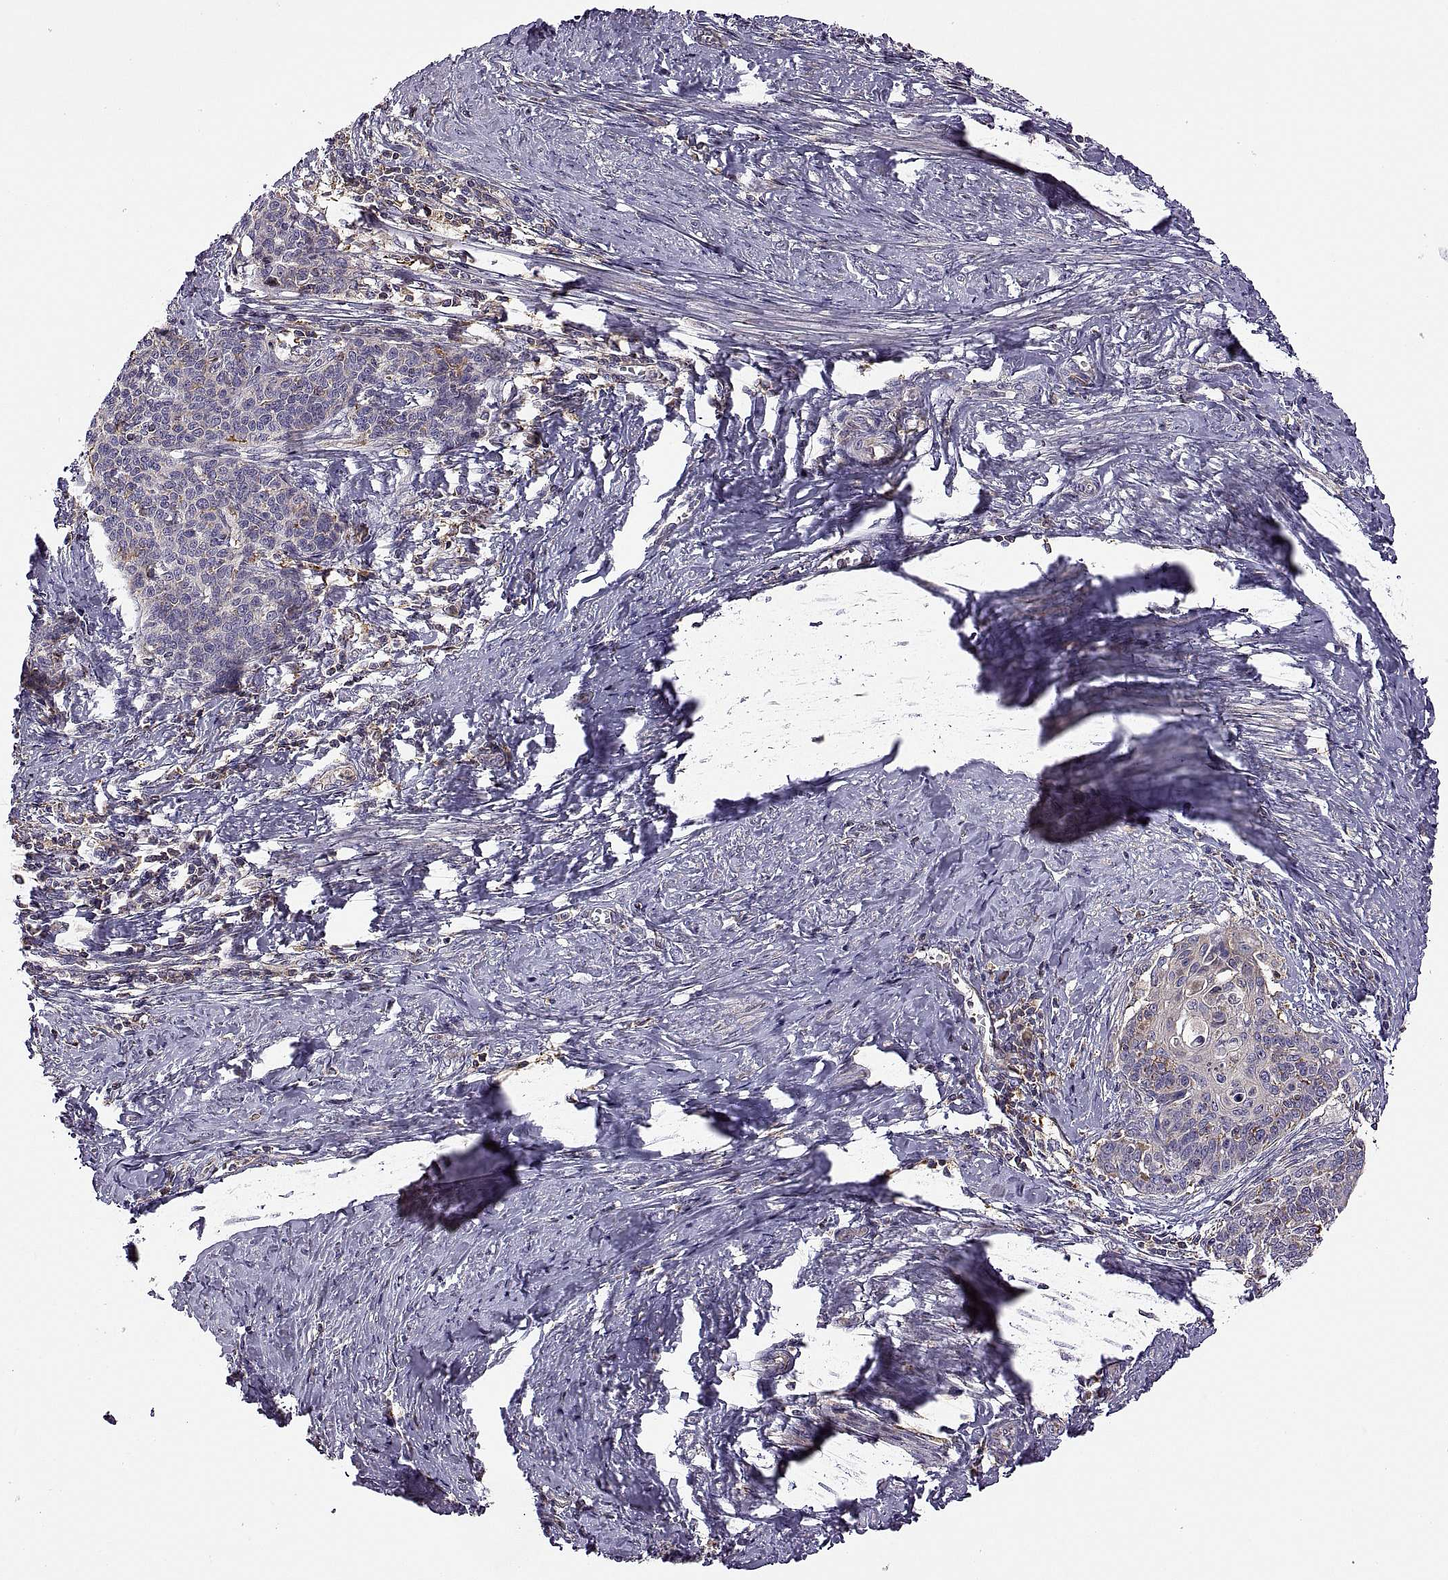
{"staining": {"intensity": "weak", "quantity": "<25%", "location": "cytoplasmic/membranous"}, "tissue": "cervical cancer", "cell_type": "Tumor cells", "image_type": "cancer", "snomed": [{"axis": "morphology", "description": "Squamous cell carcinoma, NOS"}, {"axis": "topography", "description": "Cervix"}], "caption": "High magnification brightfield microscopy of squamous cell carcinoma (cervical) stained with DAB (3,3'-diaminobenzidine) (brown) and counterstained with hematoxylin (blue): tumor cells show no significant expression.", "gene": "SPATA32", "patient": {"sex": "female", "age": 39}}